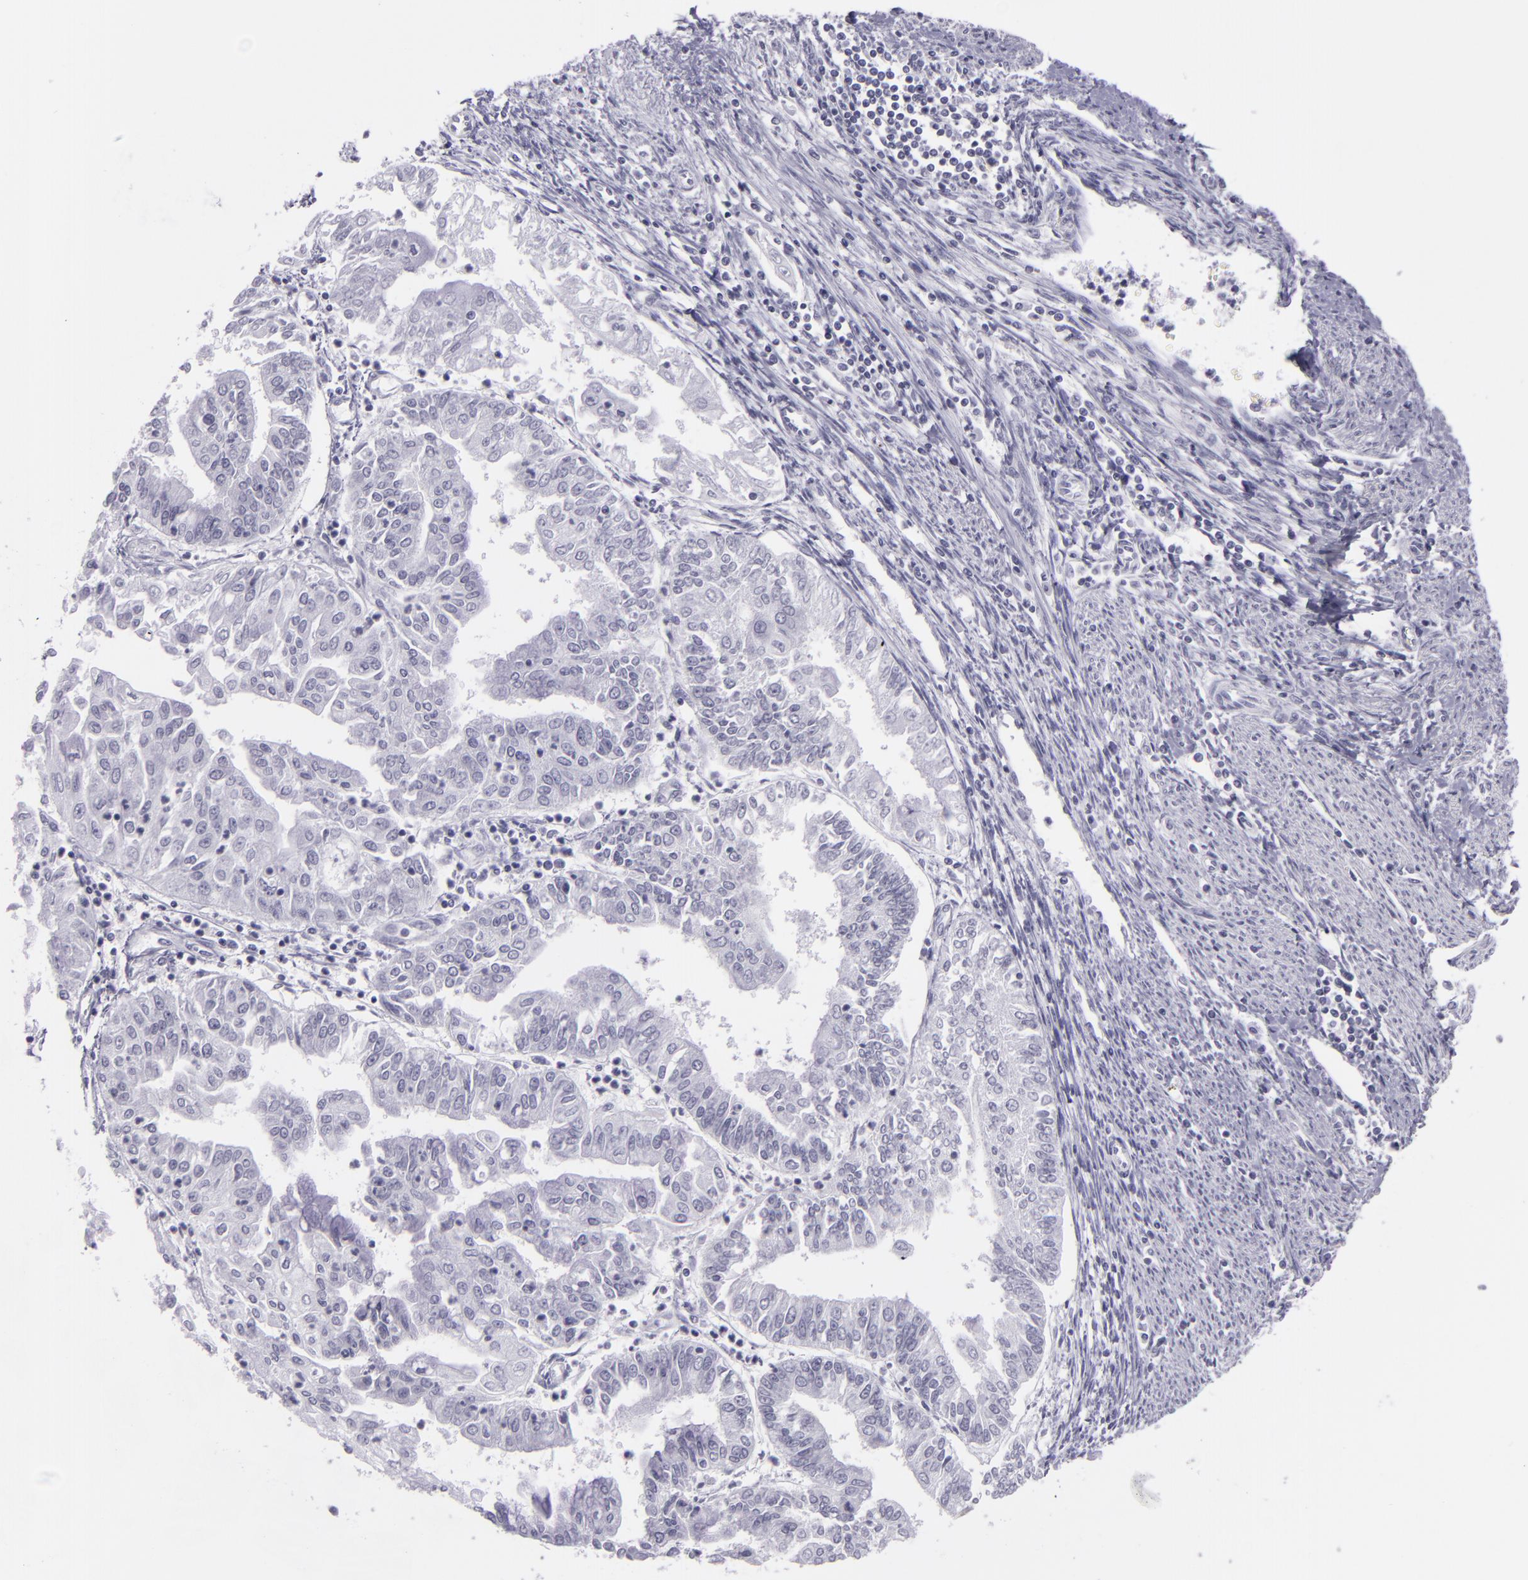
{"staining": {"intensity": "negative", "quantity": "none", "location": "none"}, "tissue": "endometrial cancer", "cell_type": "Tumor cells", "image_type": "cancer", "snomed": [{"axis": "morphology", "description": "Adenocarcinoma, NOS"}, {"axis": "topography", "description": "Endometrium"}], "caption": "DAB immunohistochemical staining of adenocarcinoma (endometrial) shows no significant positivity in tumor cells.", "gene": "MCM3", "patient": {"sex": "female", "age": 75}}